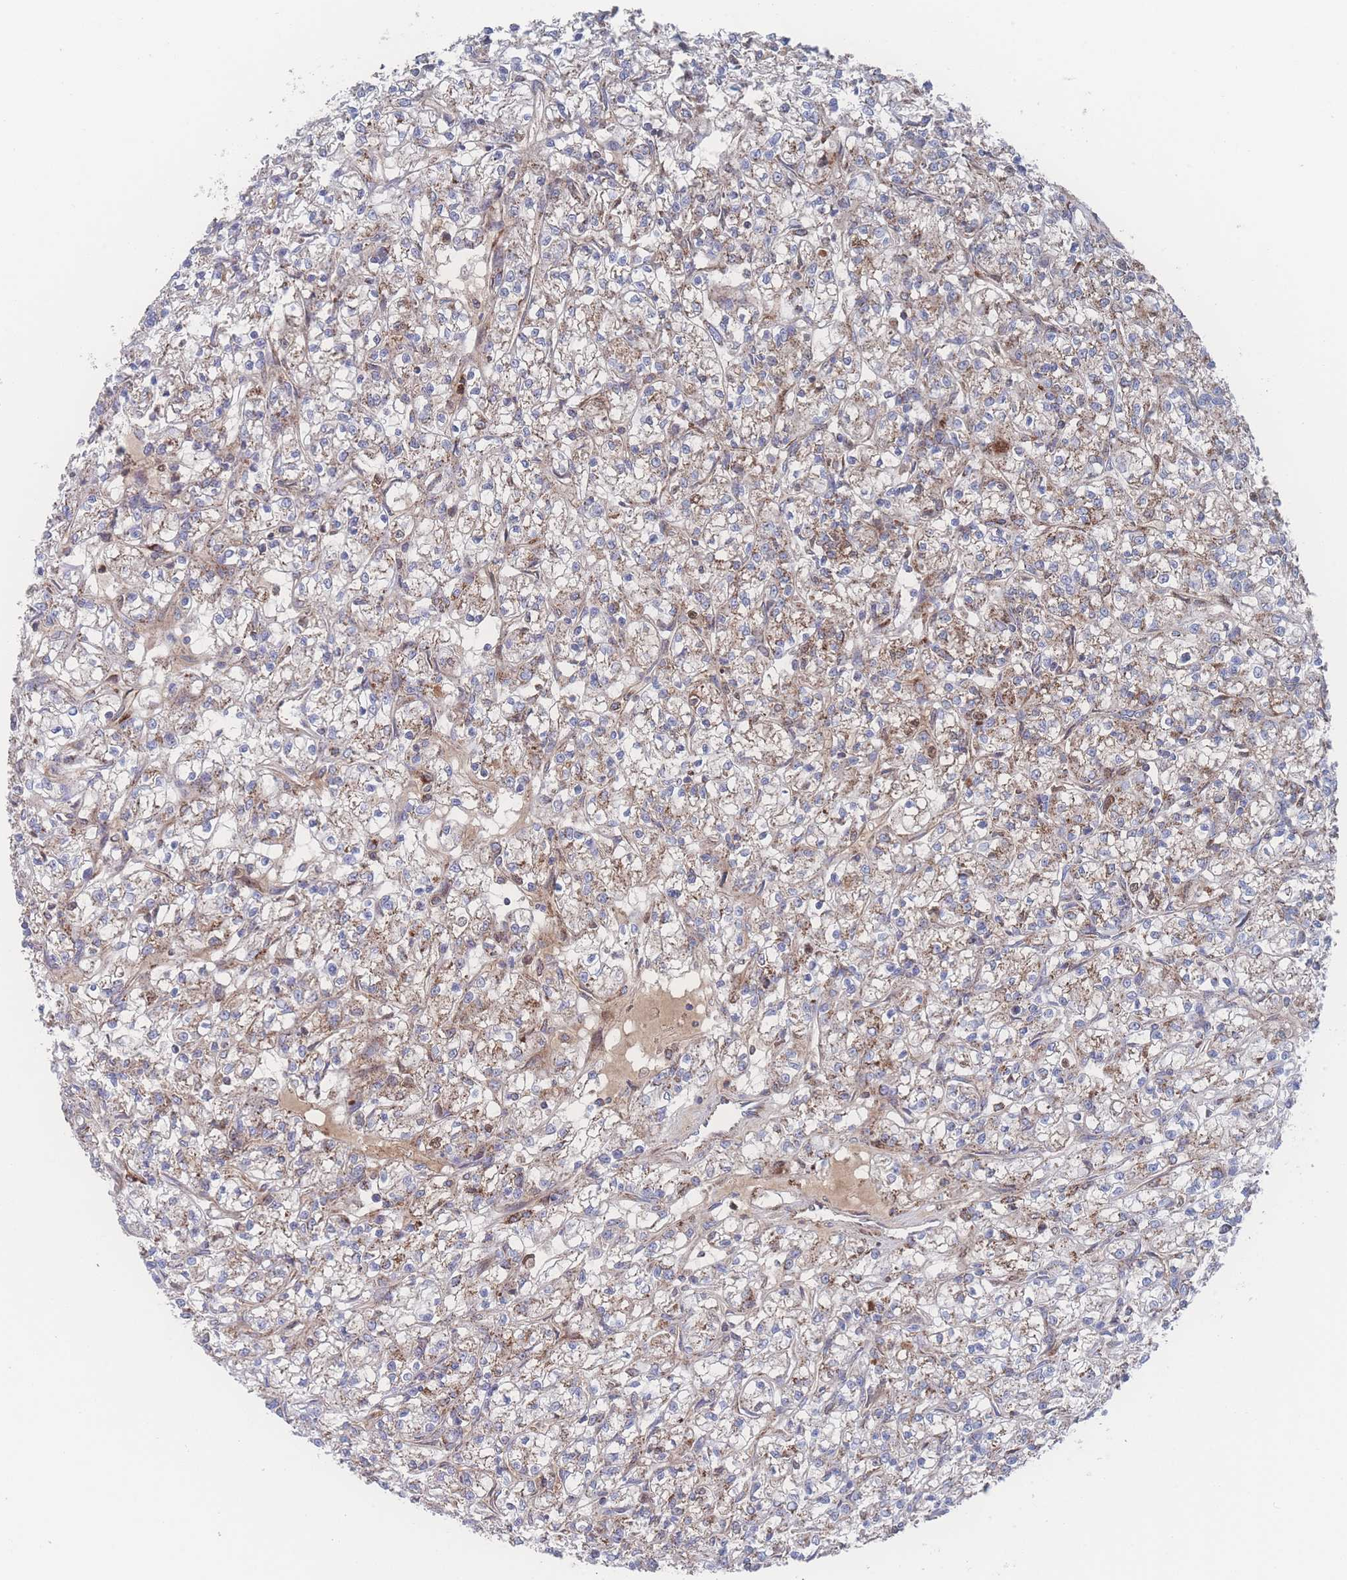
{"staining": {"intensity": "moderate", "quantity": "25%-75%", "location": "cytoplasmic/membranous"}, "tissue": "renal cancer", "cell_type": "Tumor cells", "image_type": "cancer", "snomed": [{"axis": "morphology", "description": "Adenocarcinoma, NOS"}, {"axis": "topography", "description": "Kidney"}], "caption": "An IHC image of neoplastic tissue is shown. Protein staining in brown labels moderate cytoplasmic/membranous positivity in renal cancer (adenocarcinoma) within tumor cells. (brown staining indicates protein expression, while blue staining denotes nuclei).", "gene": "PEX14", "patient": {"sex": "female", "age": 59}}